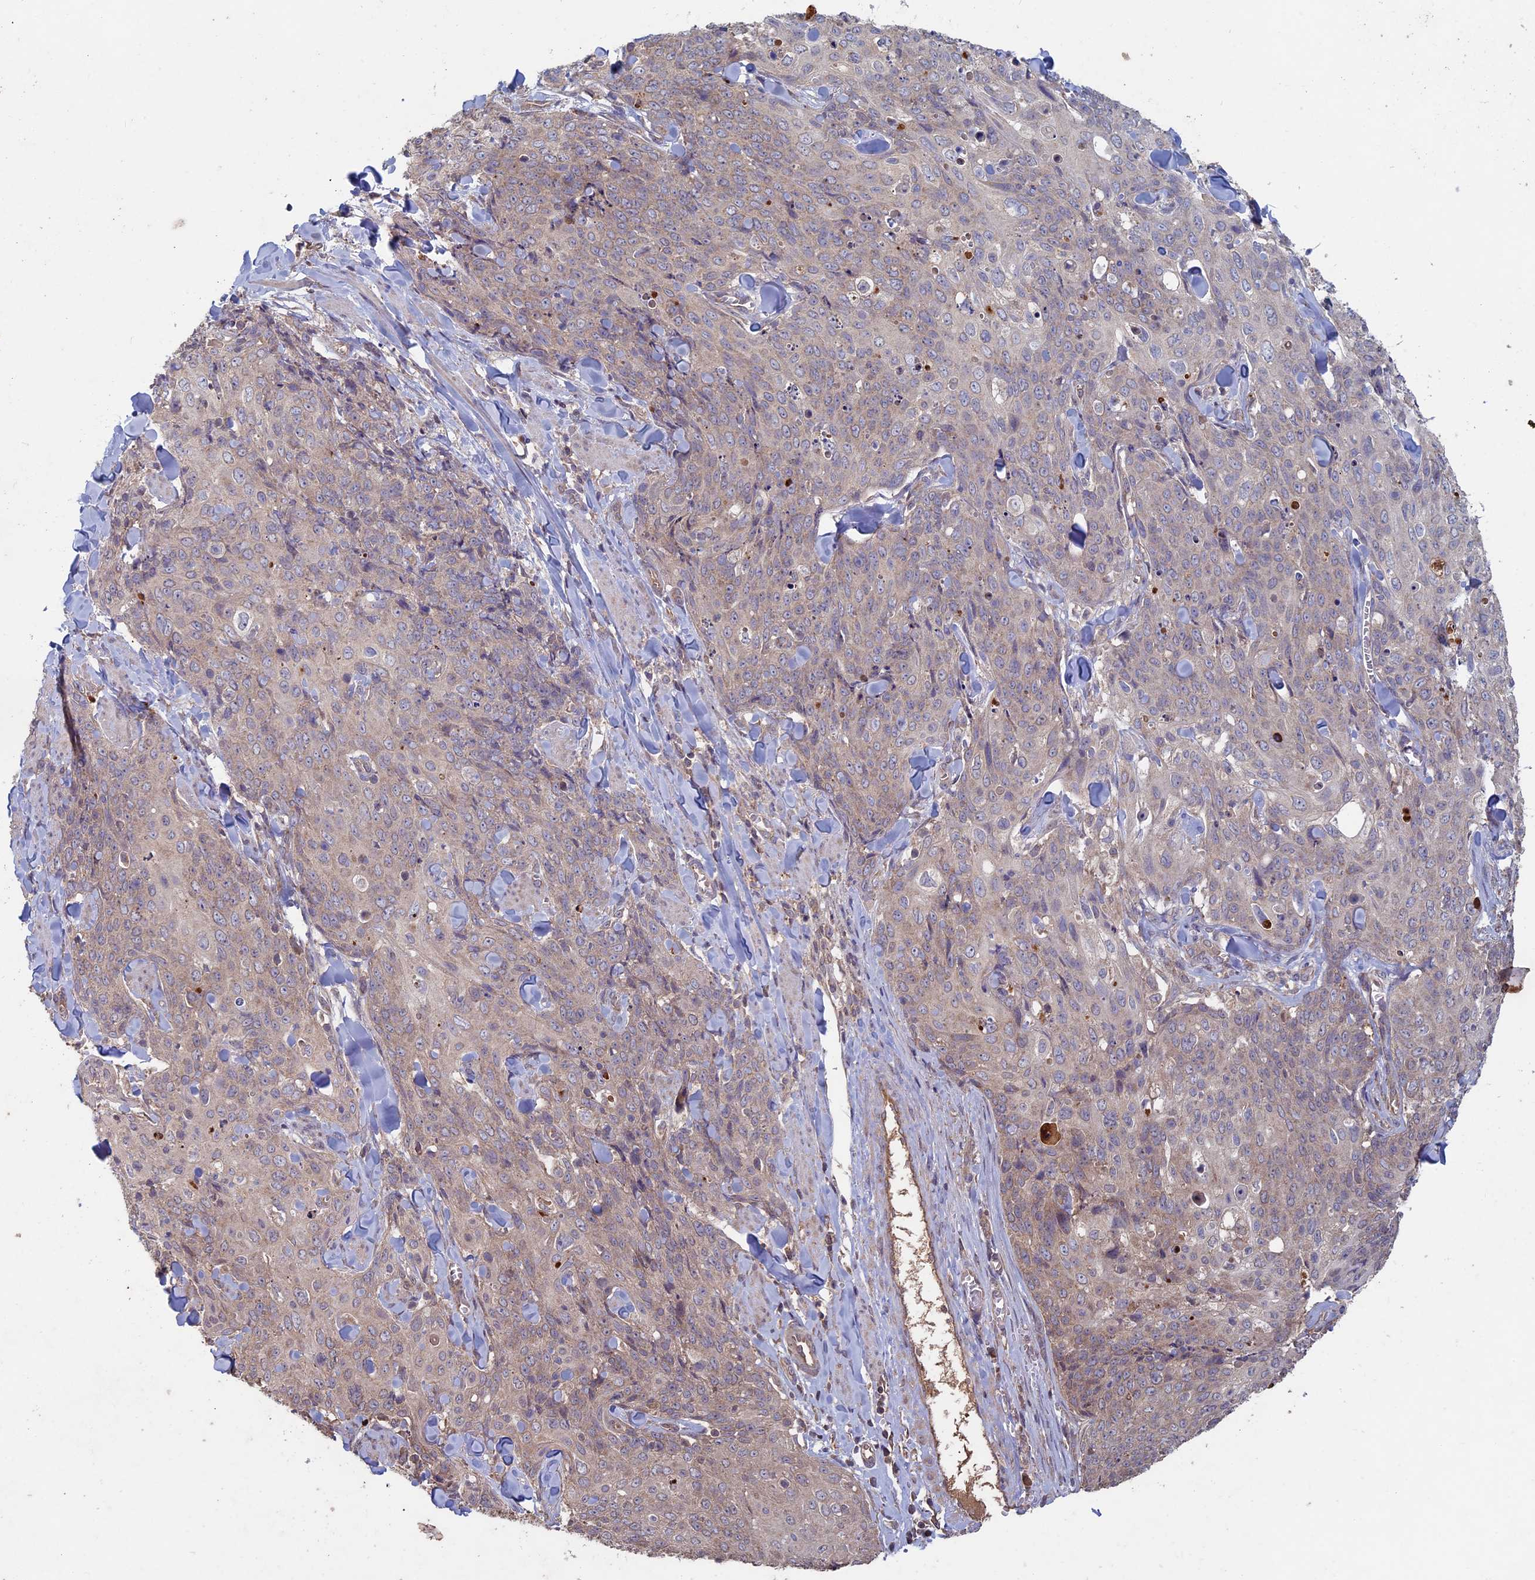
{"staining": {"intensity": "weak", "quantity": "25%-75%", "location": "cytoplasmic/membranous"}, "tissue": "skin cancer", "cell_type": "Tumor cells", "image_type": "cancer", "snomed": [{"axis": "morphology", "description": "Squamous cell carcinoma, NOS"}, {"axis": "topography", "description": "Skin"}, {"axis": "topography", "description": "Vulva"}], "caption": "Skin cancer stained with DAB (3,3'-diaminobenzidine) immunohistochemistry (IHC) reveals low levels of weak cytoplasmic/membranous positivity in about 25%-75% of tumor cells. (DAB (3,3'-diaminobenzidine) IHC, brown staining for protein, blue staining for nuclei).", "gene": "RCCD1", "patient": {"sex": "female", "age": 85}}